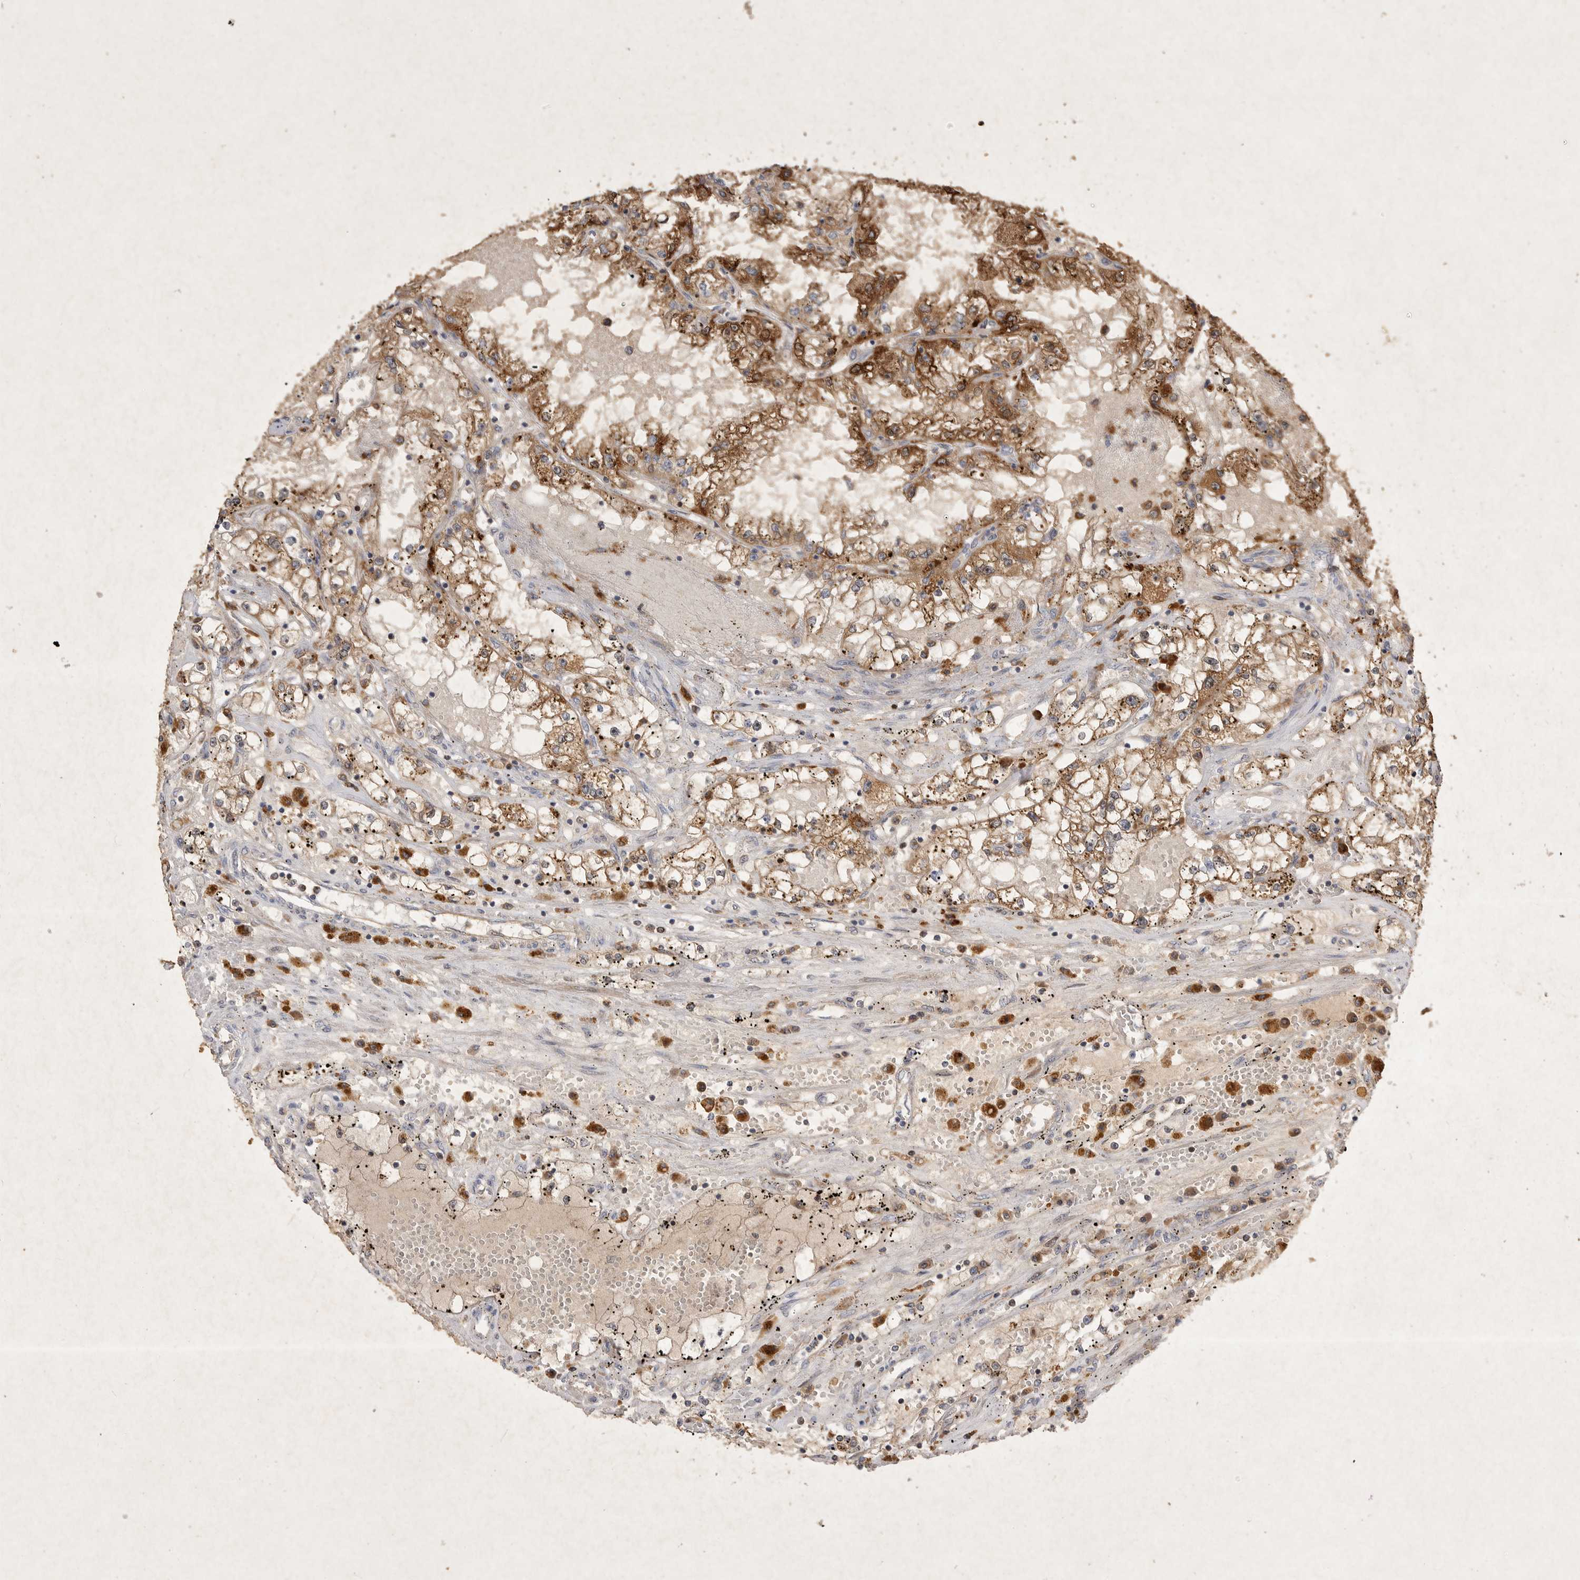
{"staining": {"intensity": "moderate", "quantity": ">75%", "location": "cytoplasmic/membranous"}, "tissue": "renal cancer", "cell_type": "Tumor cells", "image_type": "cancer", "snomed": [{"axis": "morphology", "description": "Adenocarcinoma, NOS"}, {"axis": "topography", "description": "Kidney"}], "caption": "Immunohistochemistry (DAB (3,3'-diaminobenzidine)) staining of human adenocarcinoma (renal) displays moderate cytoplasmic/membranous protein expression in approximately >75% of tumor cells.", "gene": "MRPL41", "patient": {"sex": "male", "age": 56}}